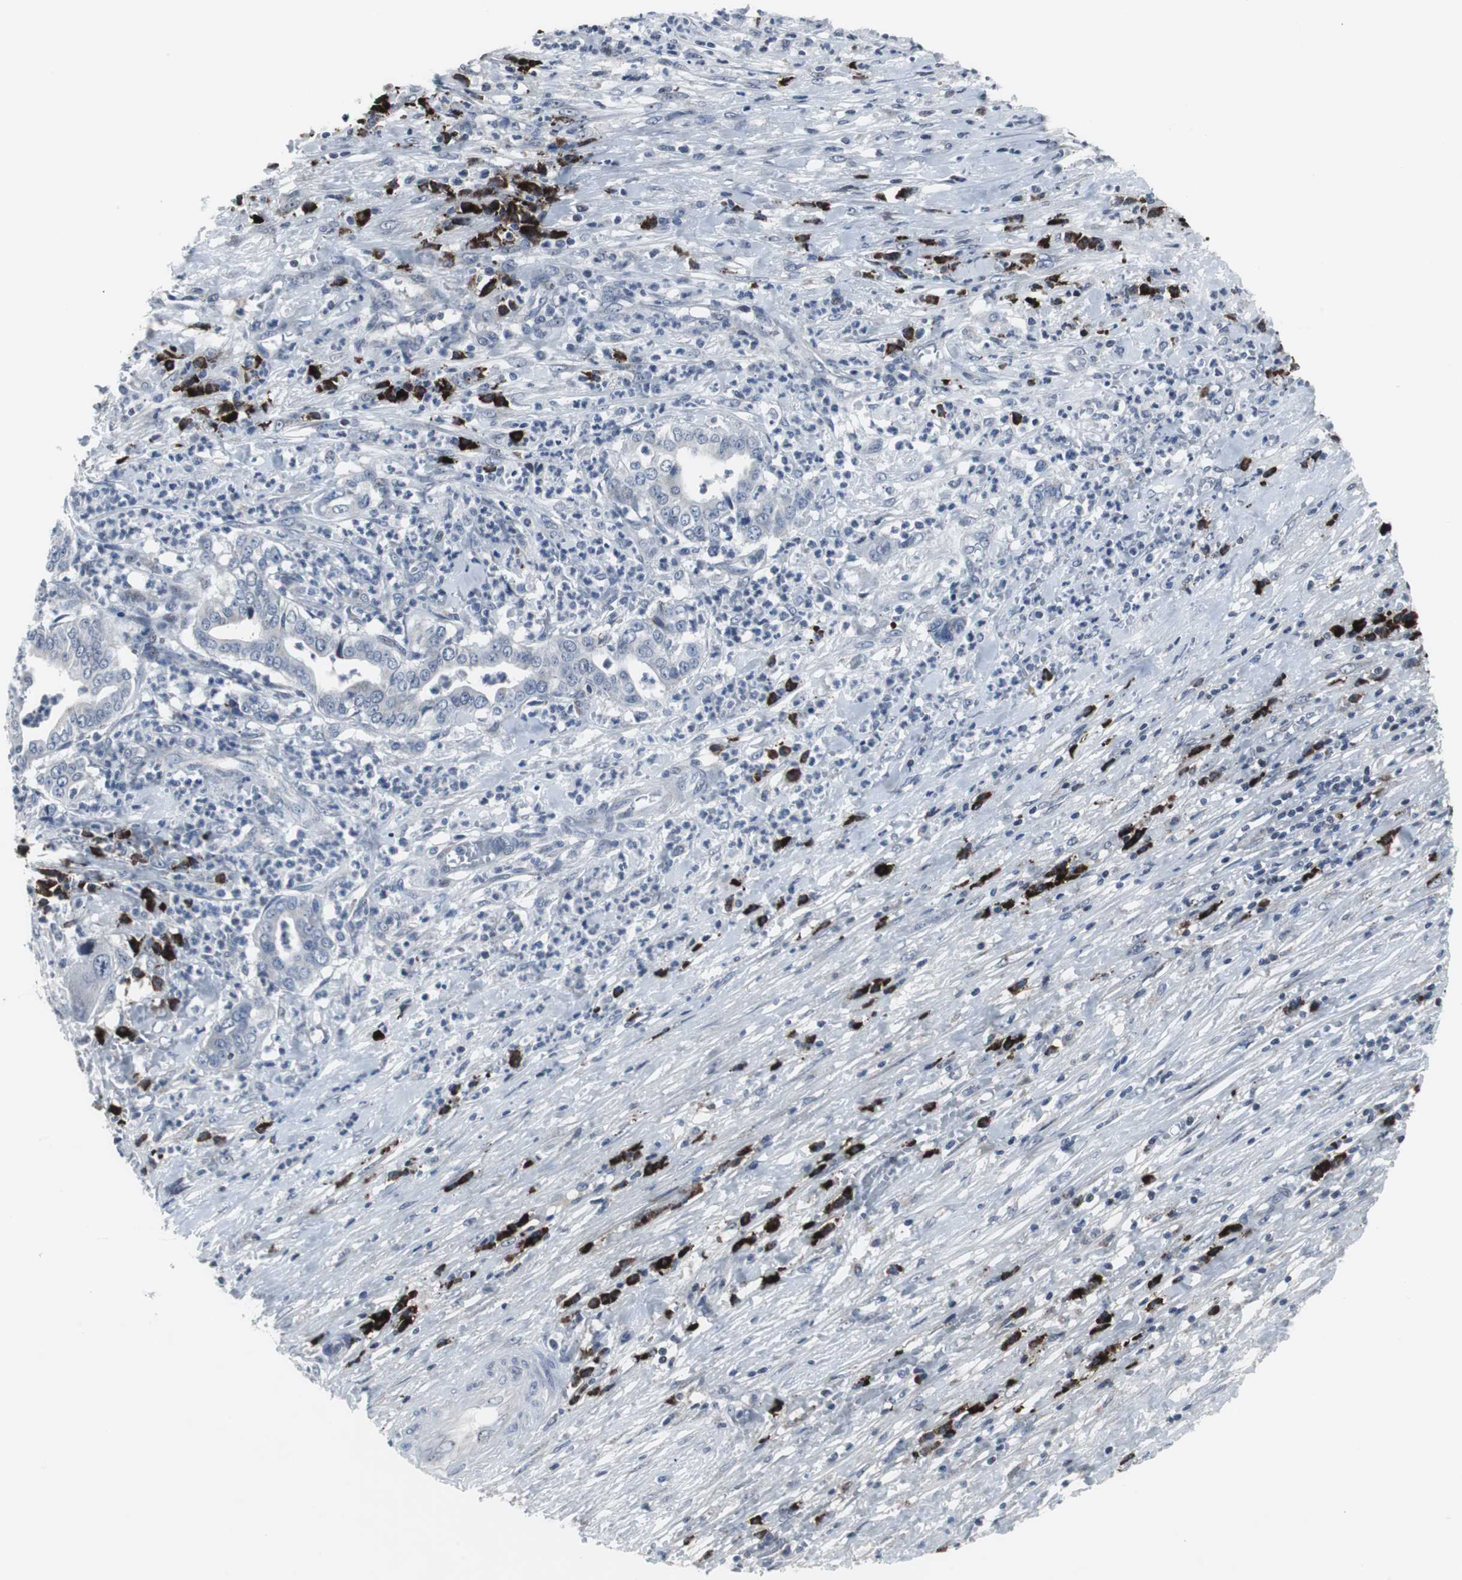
{"staining": {"intensity": "moderate", "quantity": "<25%", "location": "nuclear"}, "tissue": "liver cancer", "cell_type": "Tumor cells", "image_type": "cancer", "snomed": [{"axis": "morphology", "description": "Cholangiocarcinoma"}, {"axis": "topography", "description": "Liver"}], "caption": "High-magnification brightfield microscopy of liver cancer stained with DAB (3,3'-diaminobenzidine) (brown) and counterstained with hematoxylin (blue). tumor cells exhibit moderate nuclear staining is seen in approximately<25% of cells.", "gene": "DOK1", "patient": {"sex": "female", "age": 61}}